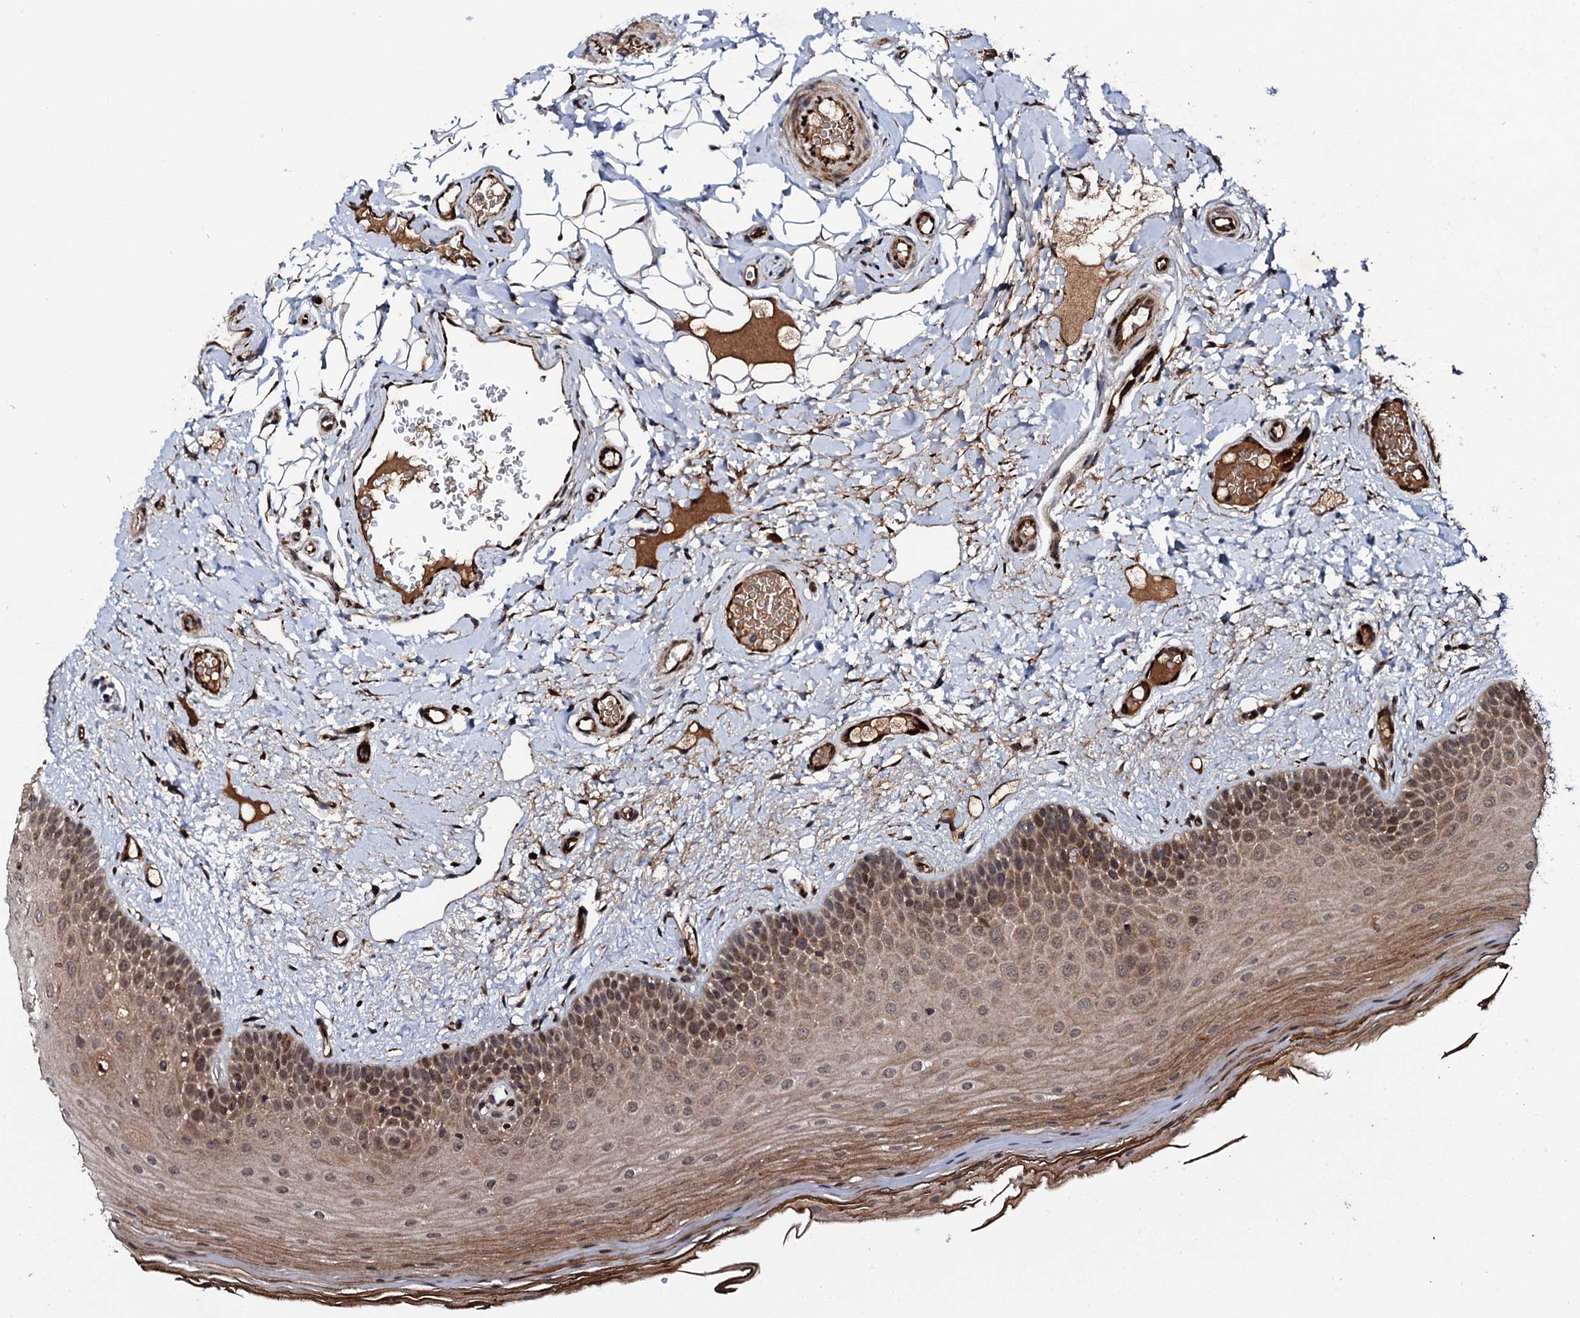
{"staining": {"intensity": "moderate", "quantity": ">75%", "location": "cytoplasmic/membranous,nuclear"}, "tissue": "oral mucosa", "cell_type": "Squamous epithelial cells", "image_type": "normal", "snomed": [{"axis": "morphology", "description": "Normal tissue, NOS"}, {"axis": "topography", "description": "Oral tissue"}, {"axis": "topography", "description": "Tounge, NOS"}], "caption": "Immunohistochemical staining of unremarkable oral mucosa displays moderate cytoplasmic/membranous,nuclear protein staining in approximately >75% of squamous epithelial cells. (DAB IHC, brown staining for protein, blue staining for nuclei).", "gene": "FAM111A", "patient": {"sex": "male", "age": 47}}